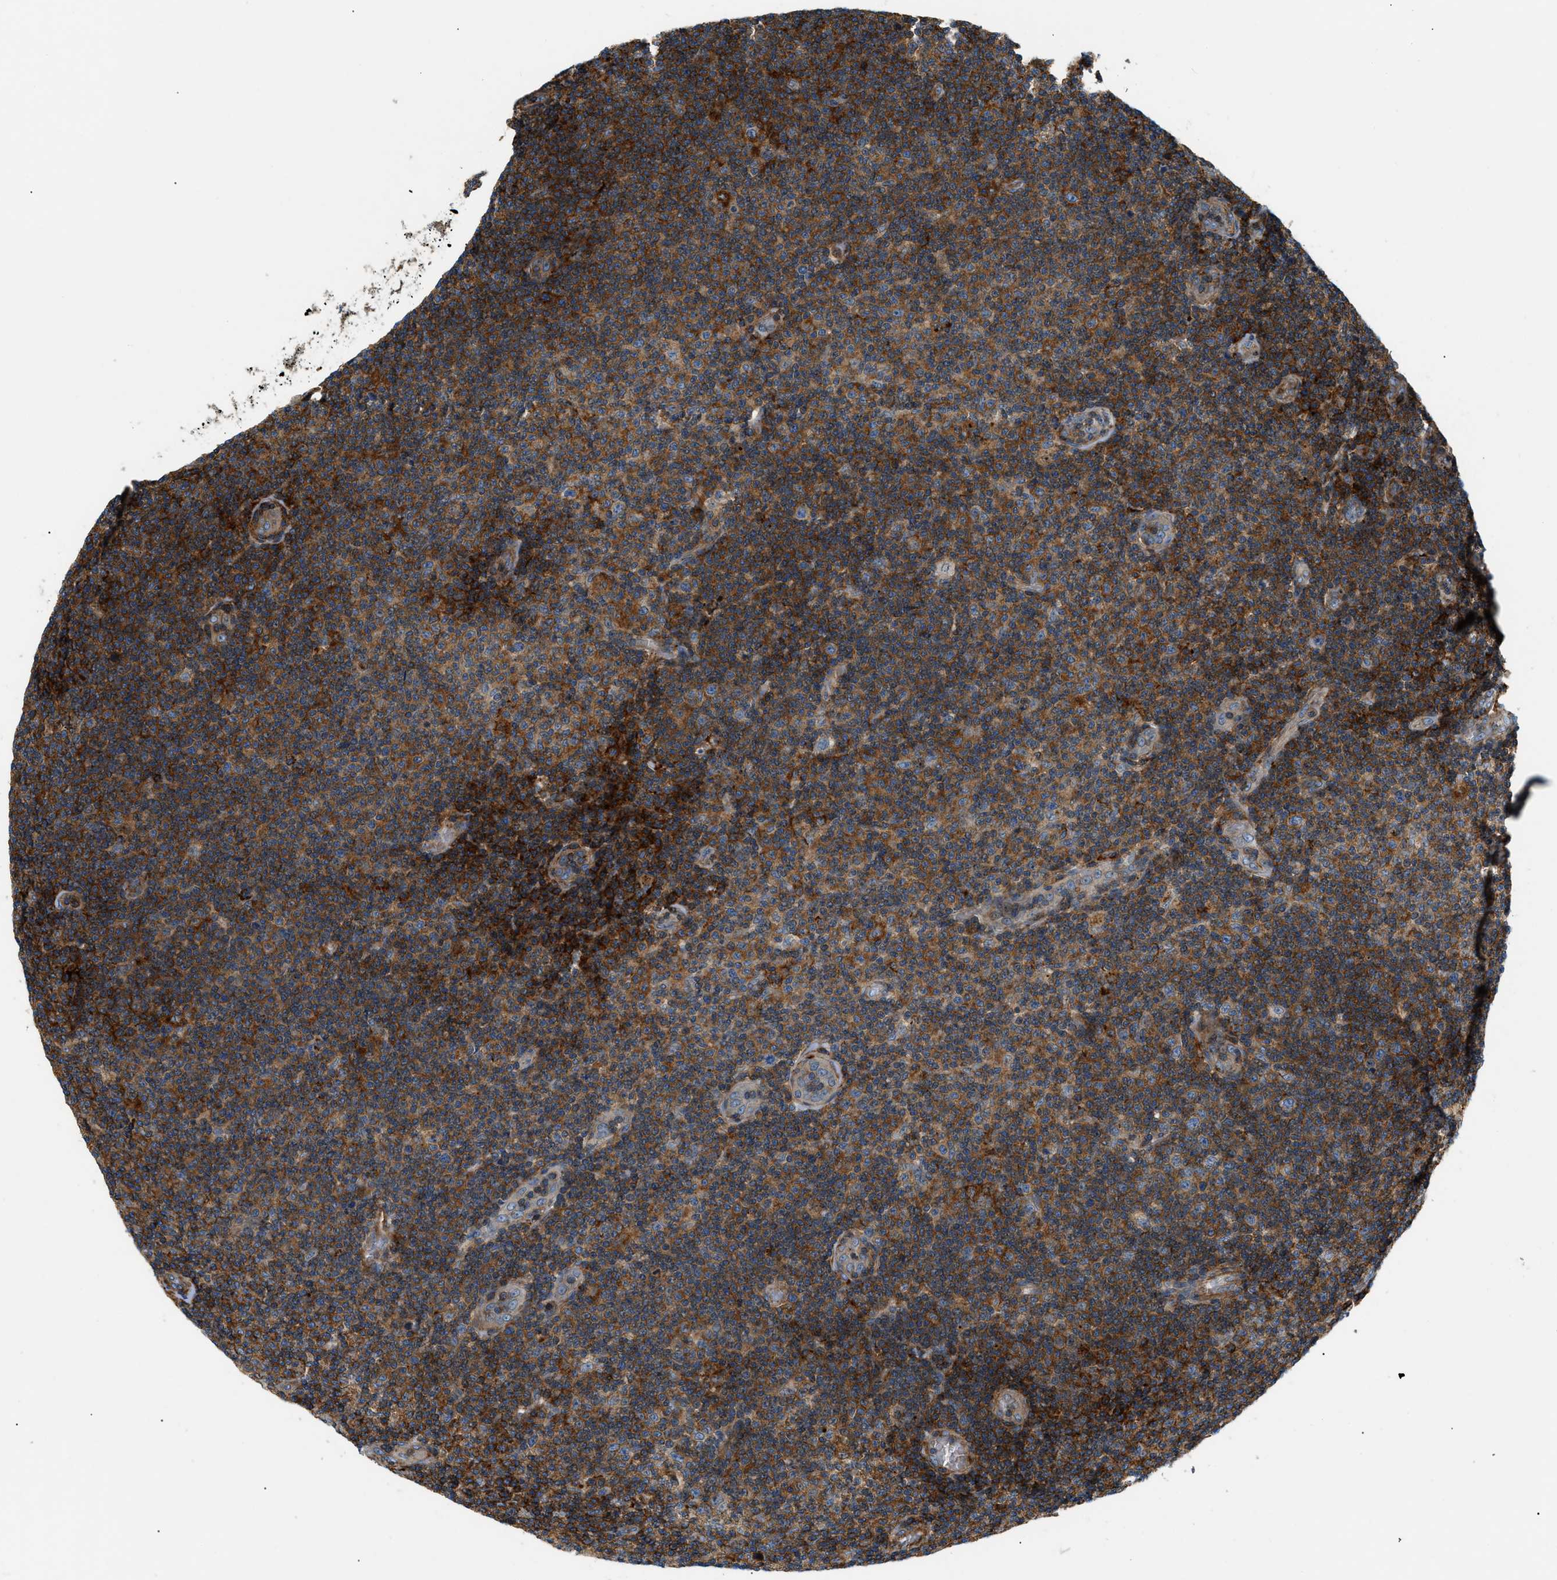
{"staining": {"intensity": "moderate", "quantity": ">75%", "location": "cytoplasmic/membranous"}, "tissue": "lymphoma", "cell_type": "Tumor cells", "image_type": "cancer", "snomed": [{"axis": "morphology", "description": "Malignant lymphoma, non-Hodgkin's type, Low grade"}, {"axis": "topography", "description": "Lymph node"}], "caption": "There is medium levels of moderate cytoplasmic/membranous positivity in tumor cells of malignant lymphoma, non-Hodgkin's type (low-grade), as demonstrated by immunohistochemical staining (brown color).", "gene": "DHODH", "patient": {"sex": "male", "age": 83}}